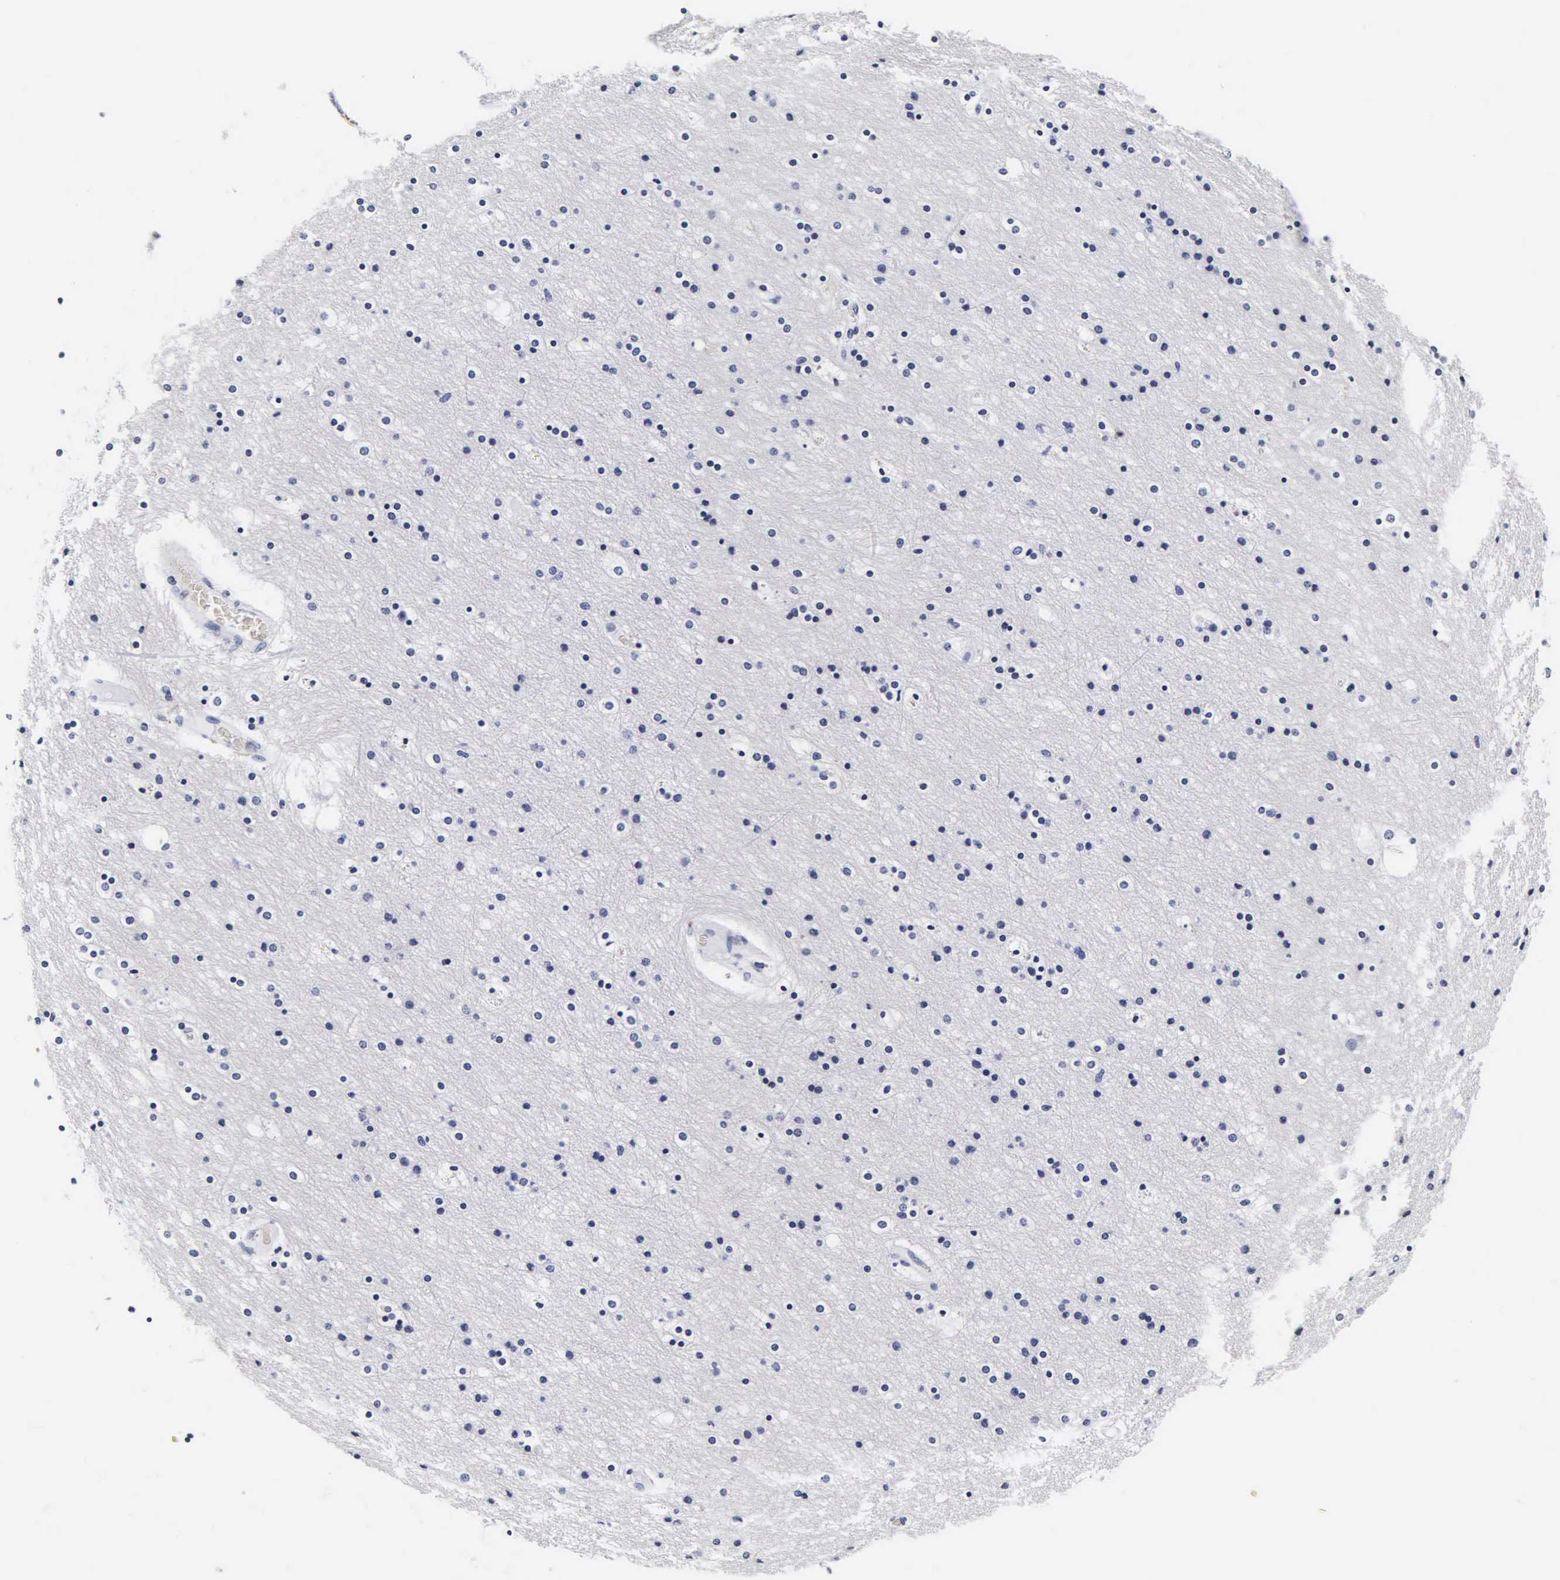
{"staining": {"intensity": "negative", "quantity": "none", "location": "none"}, "tissue": "cerebral cortex", "cell_type": "Endothelial cells", "image_type": "normal", "snomed": [{"axis": "morphology", "description": "Normal tissue, NOS"}, {"axis": "topography", "description": "Cerebral cortex"}], "caption": "This micrograph is of benign cerebral cortex stained with IHC to label a protein in brown with the nuclei are counter-stained blue. There is no expression in endothelial cells.", "gene": "KRT18", "patient": {"sex": "female", "age": 54}}